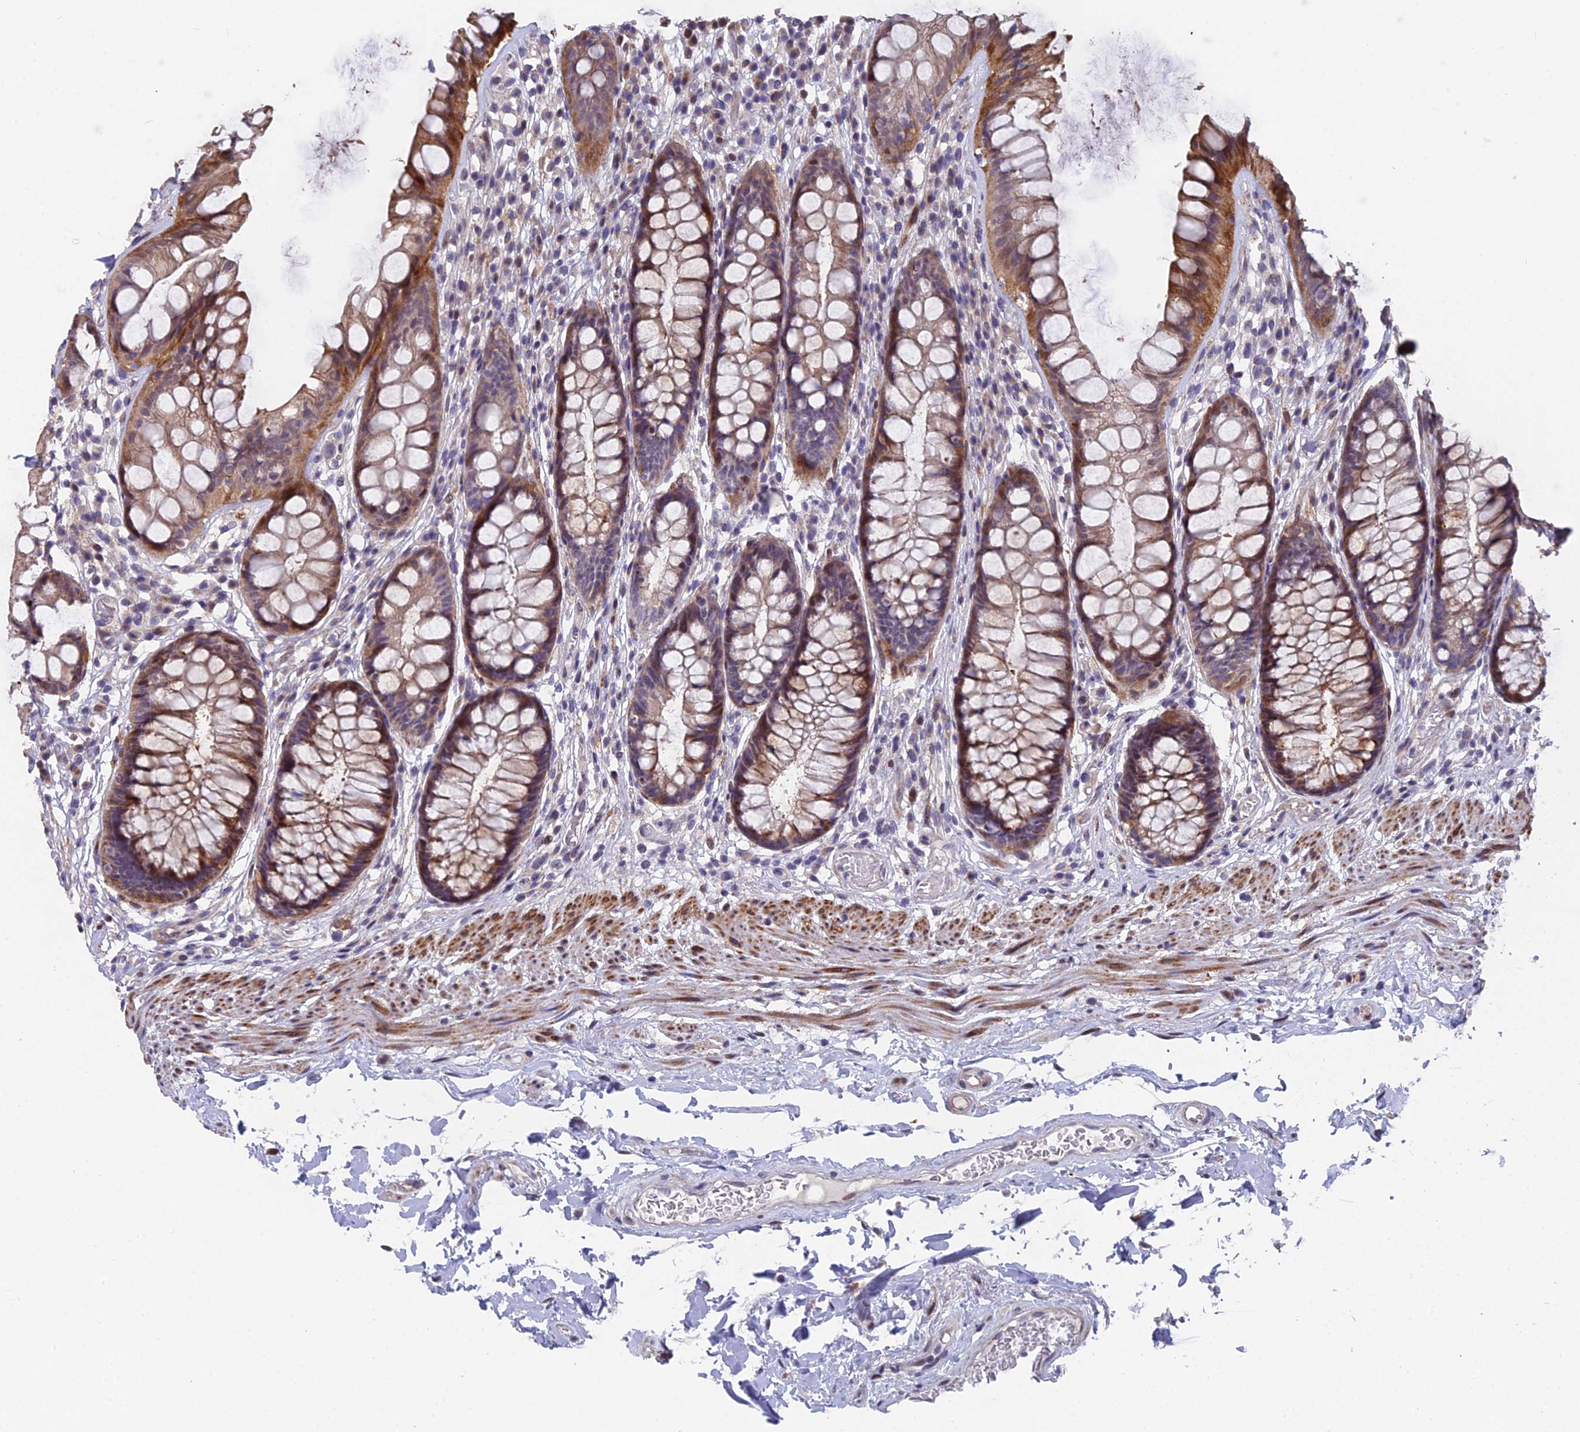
{"staining": {"intensity": "moderate", "quantity": ">75%", "location": "cytoplasmic/membranous"}, "tissue": "rectum", "cell_type": "Glandular cells", "image_type": "normal", "snomed": [{"axis": "morphology", "description": "Normal tissue, NOS"}, {"axis": "topography", "description": "Rectum"}], "caption": "Protein expression analysis of normal human rectum reveals moderate cytoplasmic/membranous positivity in approximately >75% of glandular cells. (brown staining indicates protein expression, while blue staining denotes nuclei).", "gene": "RAB28", "patient": {"sex": "male", "age": 74}}